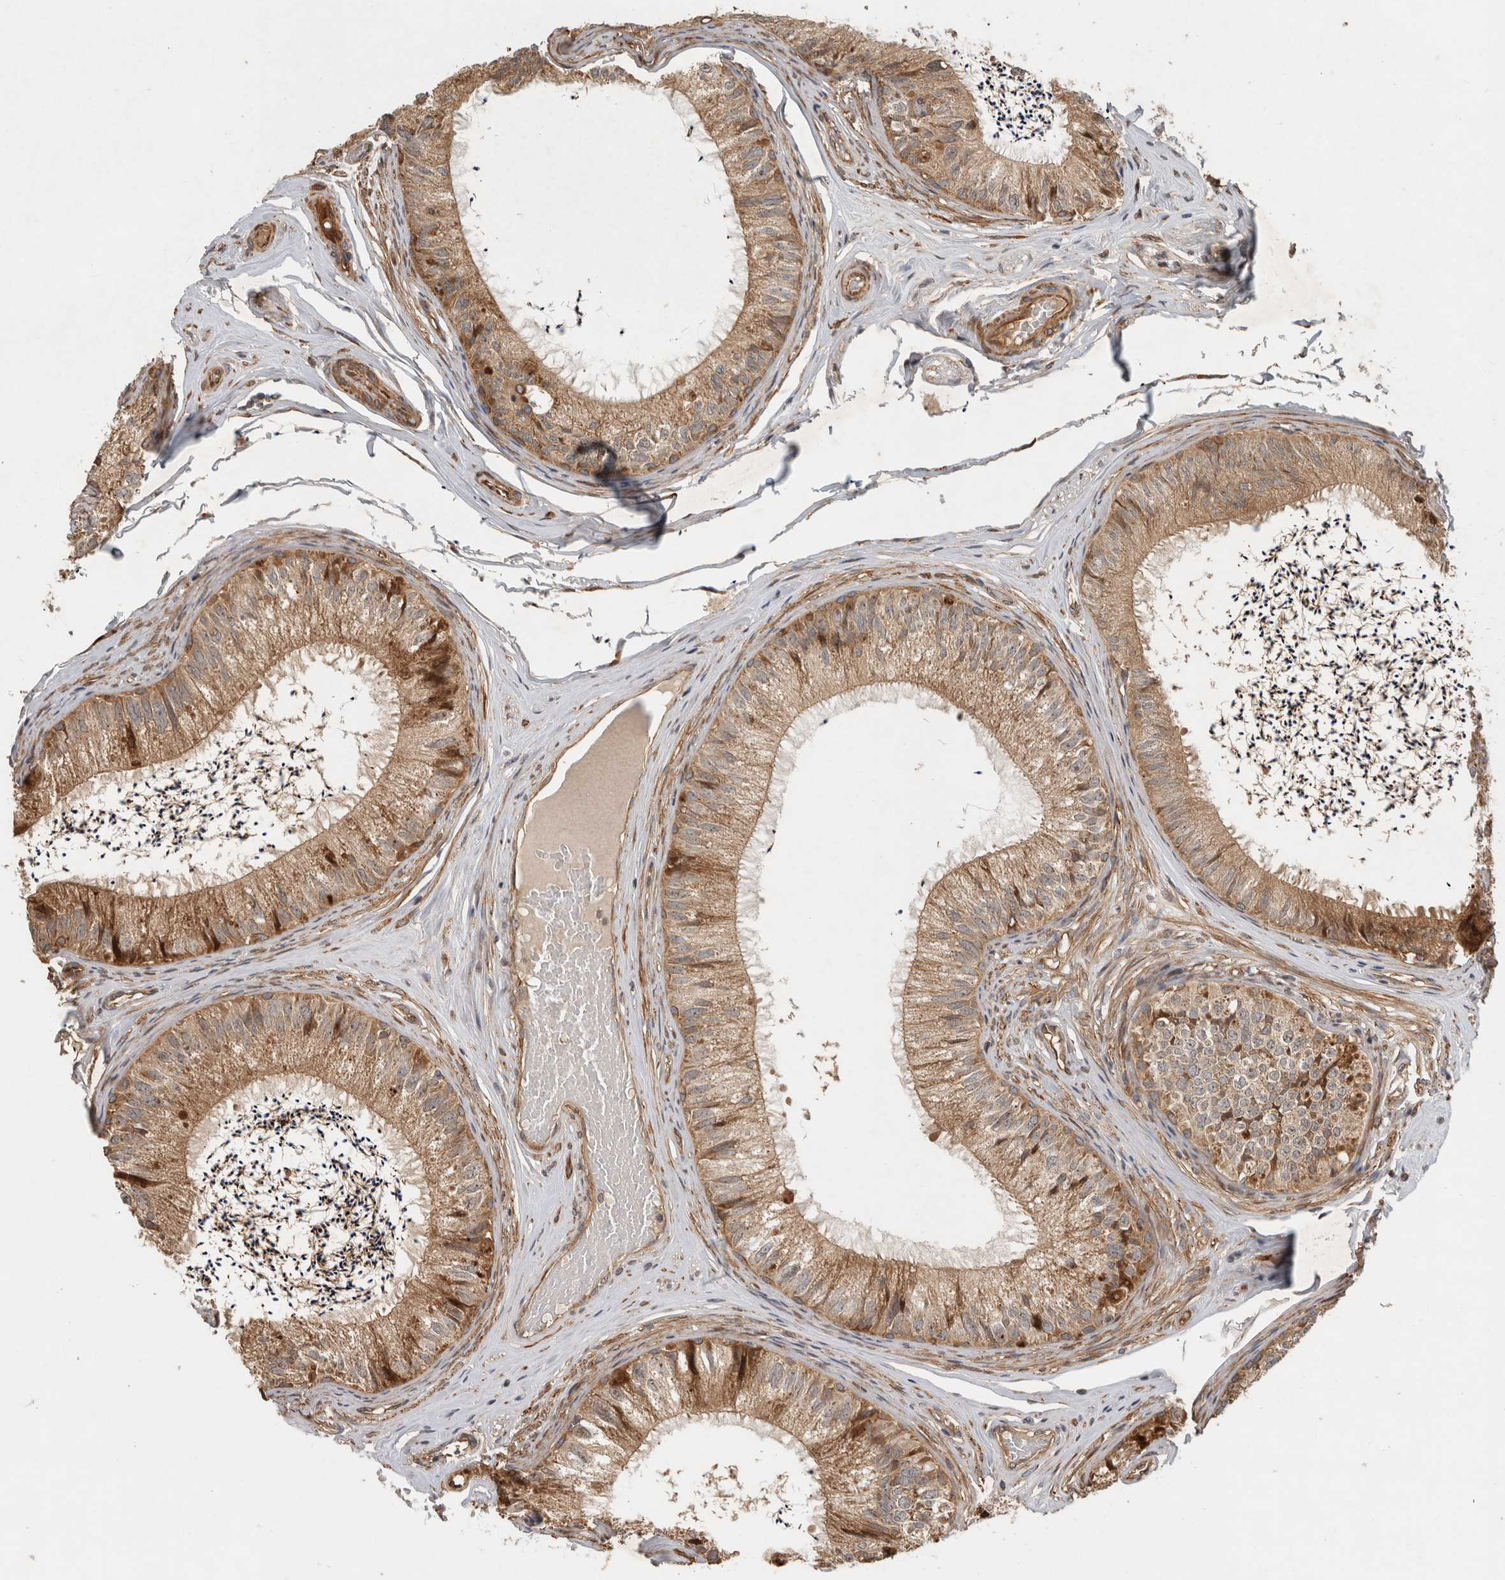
{"staining": {"intensity": "moderate", "quantity": ">75%", "location": "cytoplasmic/membranous"}, "tissue": "epididymis", "cell_type": "Glandular cells", "image_type": "normal", "snomed": [{"axis": "morphology", "description": "Normal tissue, NOS"}, {"axis": "topography", "description": "Epididymis"}], "caption": "Approximately >75% of glandular cells in benign human epididymis display moderate cytoplasmic/membranous protein expression as visualized by brown immunohistochemical staining.", "gene": "TUBD1", "patient": {"sex": "male", "age": 79}}